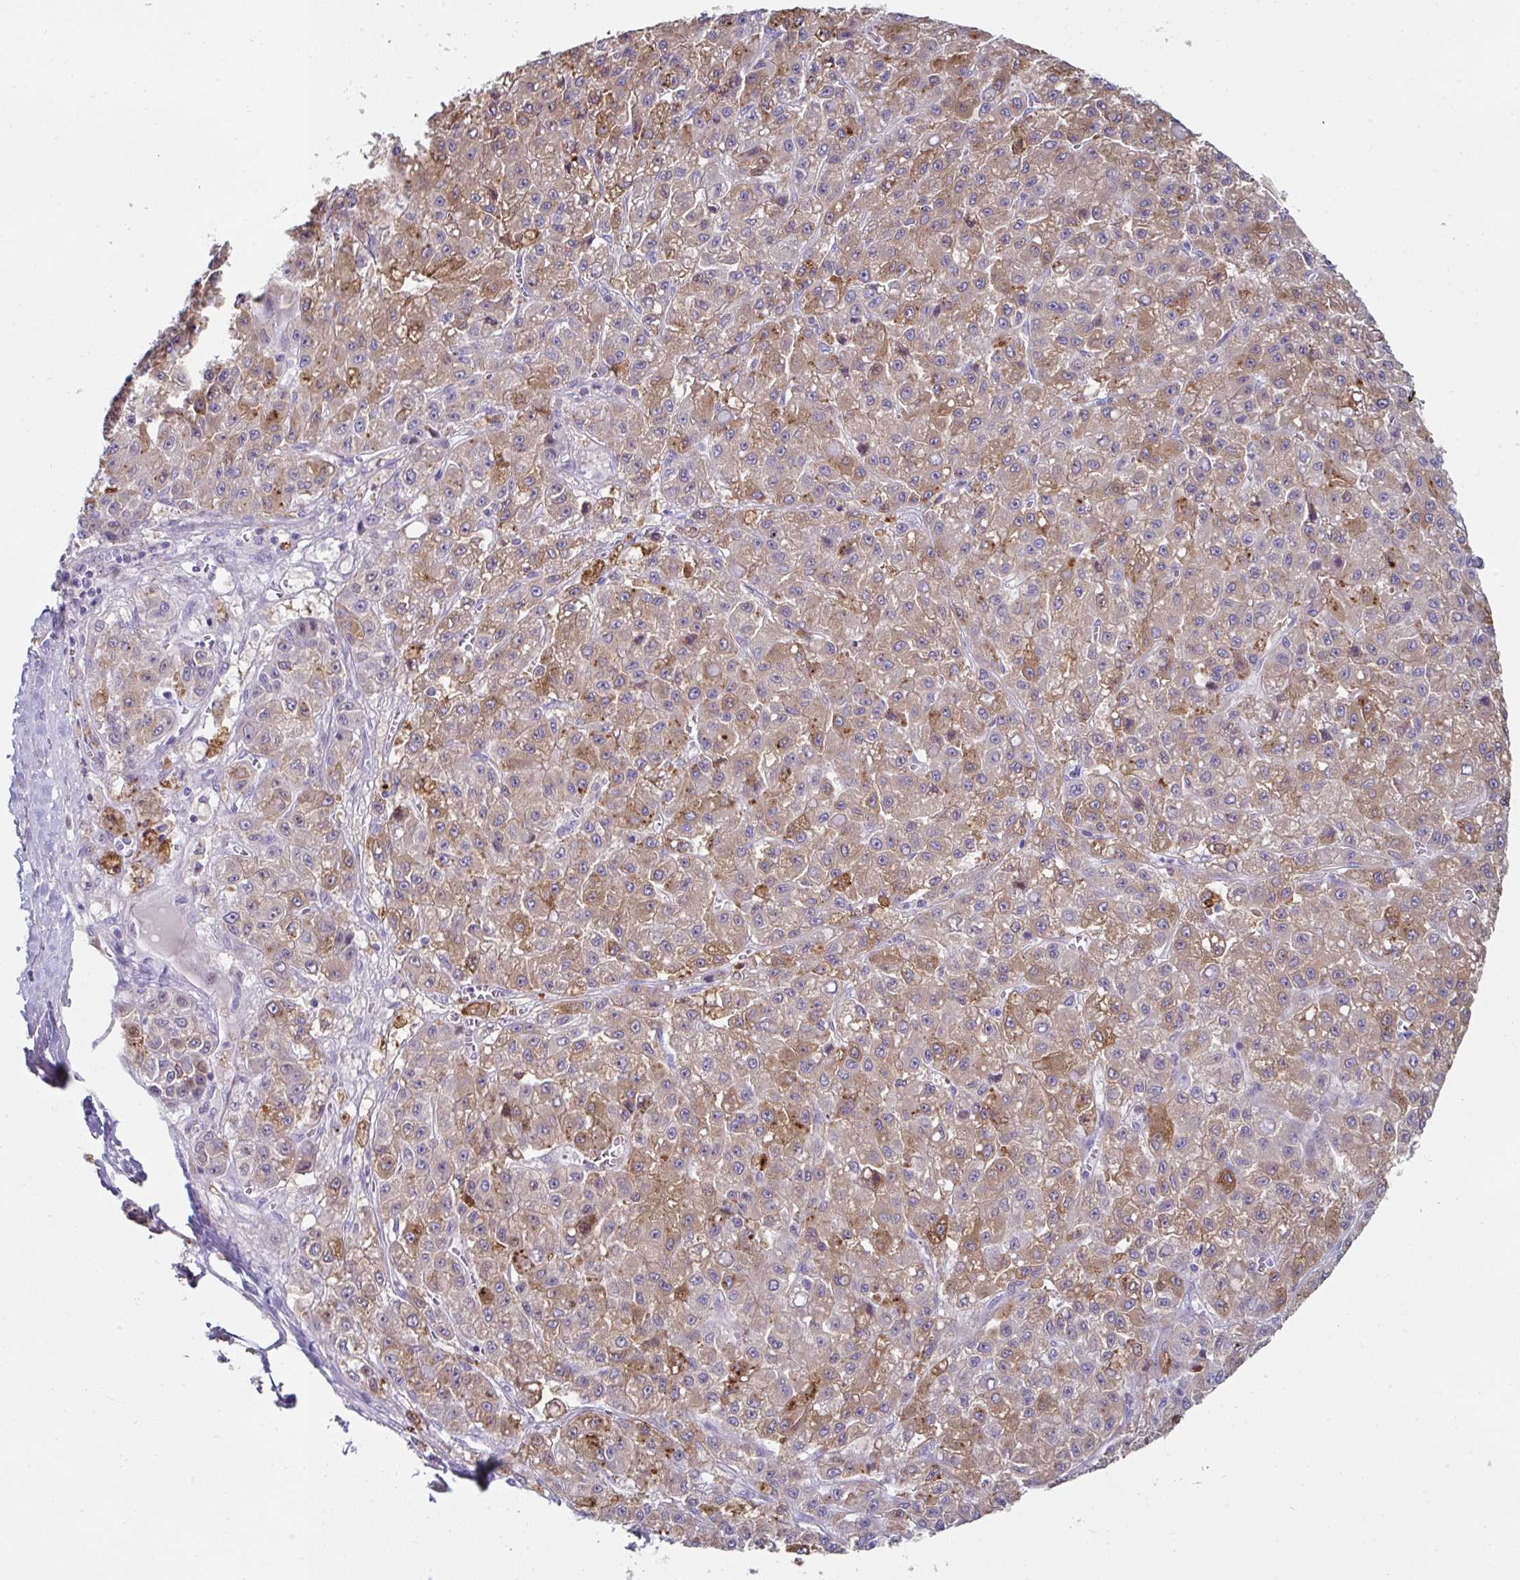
{"staining": {"intensity": "moderate", "quantity": "25%-75%", "location": "cytoplasmic/membranous"}, "tissue": "liver cancer", "cell_type": "Tumor cells", "image_type": "cancer", "snomed": [{"axis": "morphology", "description": "Carcinoma, Hepatocellular, NOS"}, {"axis": "topography", "description": "Liver"}], "caption": "Liver cancer (hepatocellular carcinoma) stained for a protein displays moderate cytoplasmic/membranous positivity in tumor cells.", "gene": "FBXL13", "patient": {"sex": "male", "age": 70}}